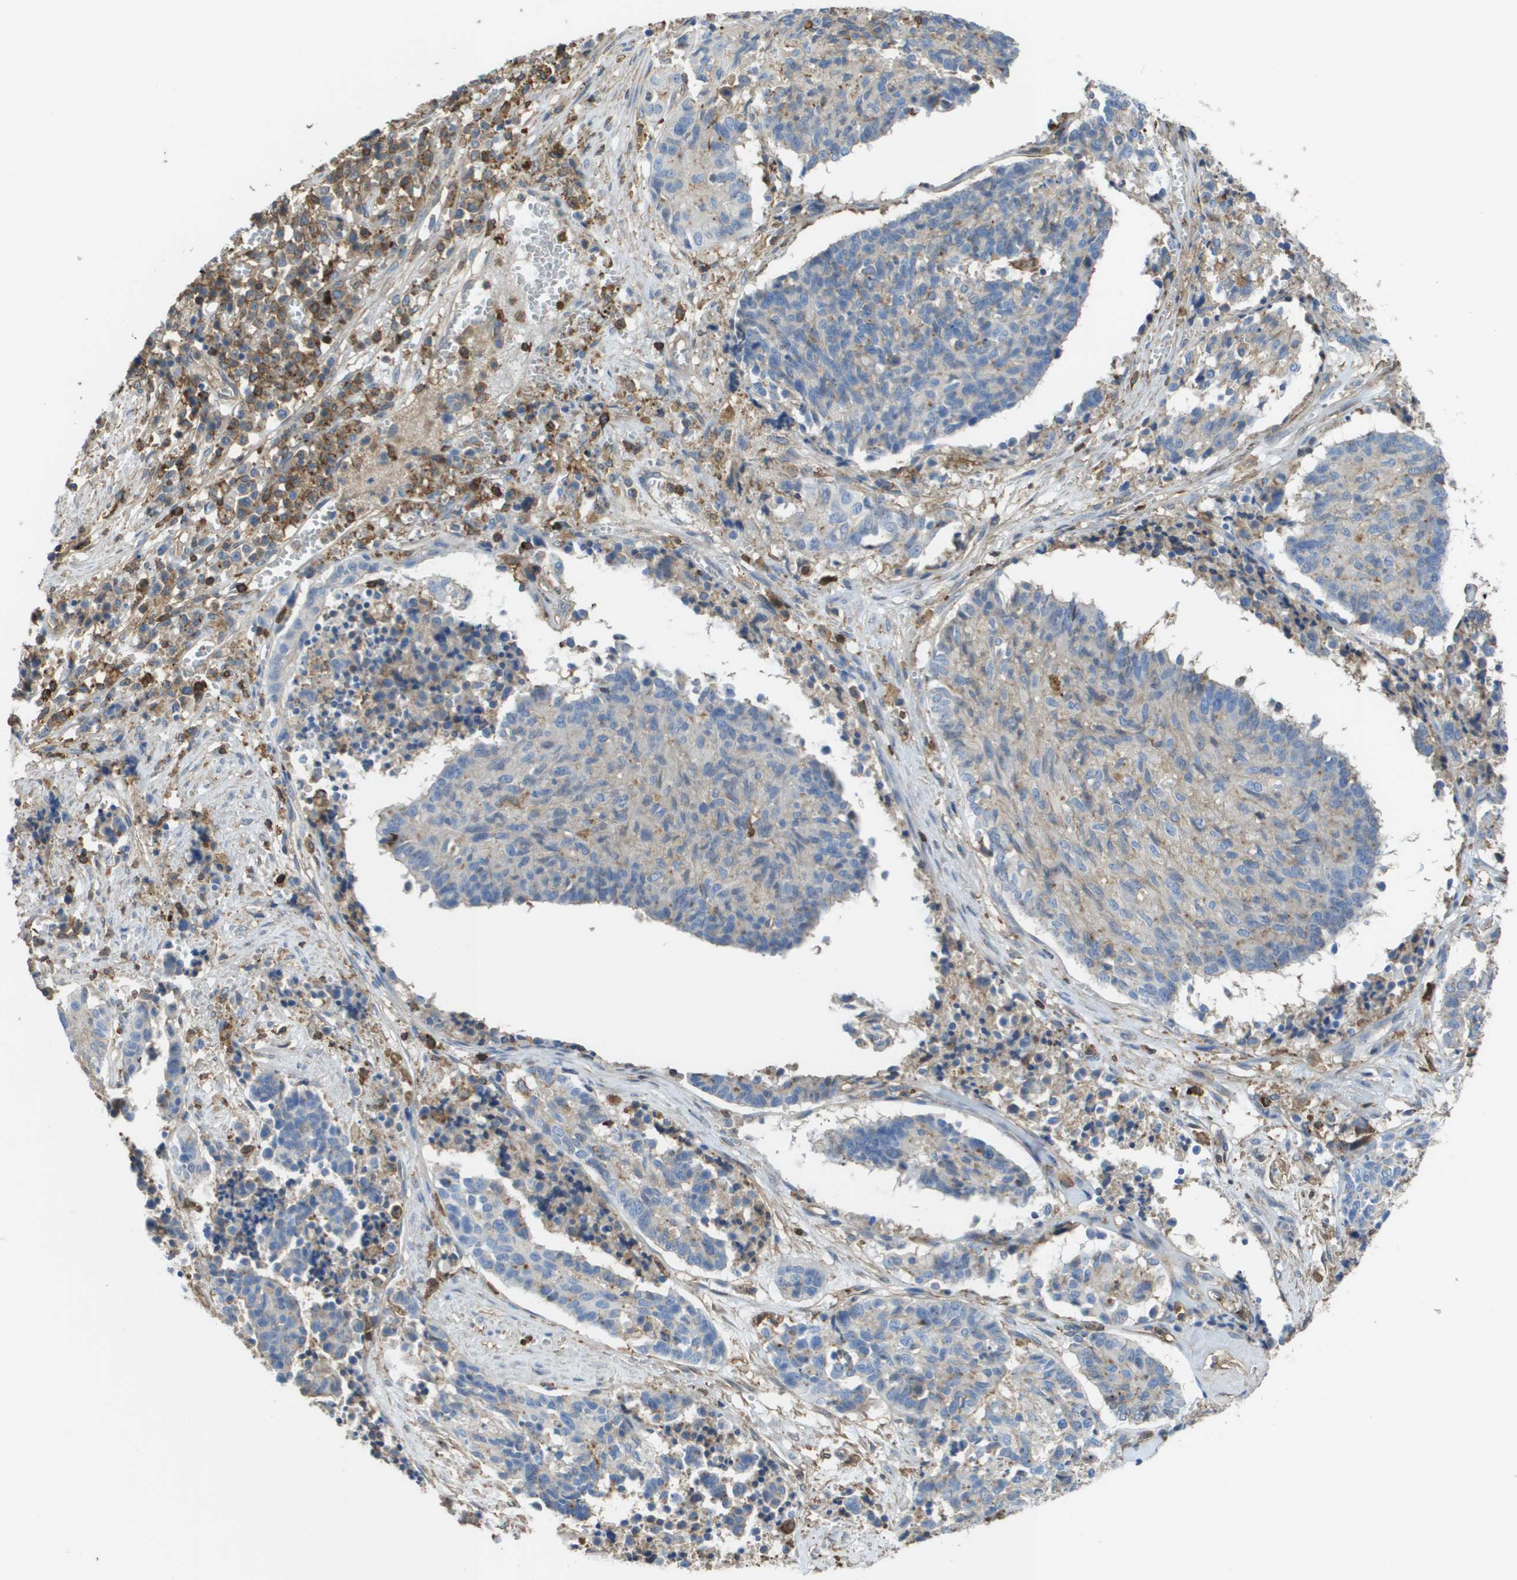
{"staining": {"intensity": "negative", "quantity": "none", "location": "none"}, "tissue": "cervical cancer", "cell_type": "Tumor cells", "image_type": "cancer", "snomed": [{"axis": "morphology", "description": "Squamous cell carcinoma, NOS"}, {"axis": "topography", "description": "Cervix"}], "caption": "DAB immunohistochemical staining of cervical cancer (squamous cell carcinoma) shows no significant expression in tumor cells.", "gene": "PASK", "patient": {"sex": "female", "age": 35}}